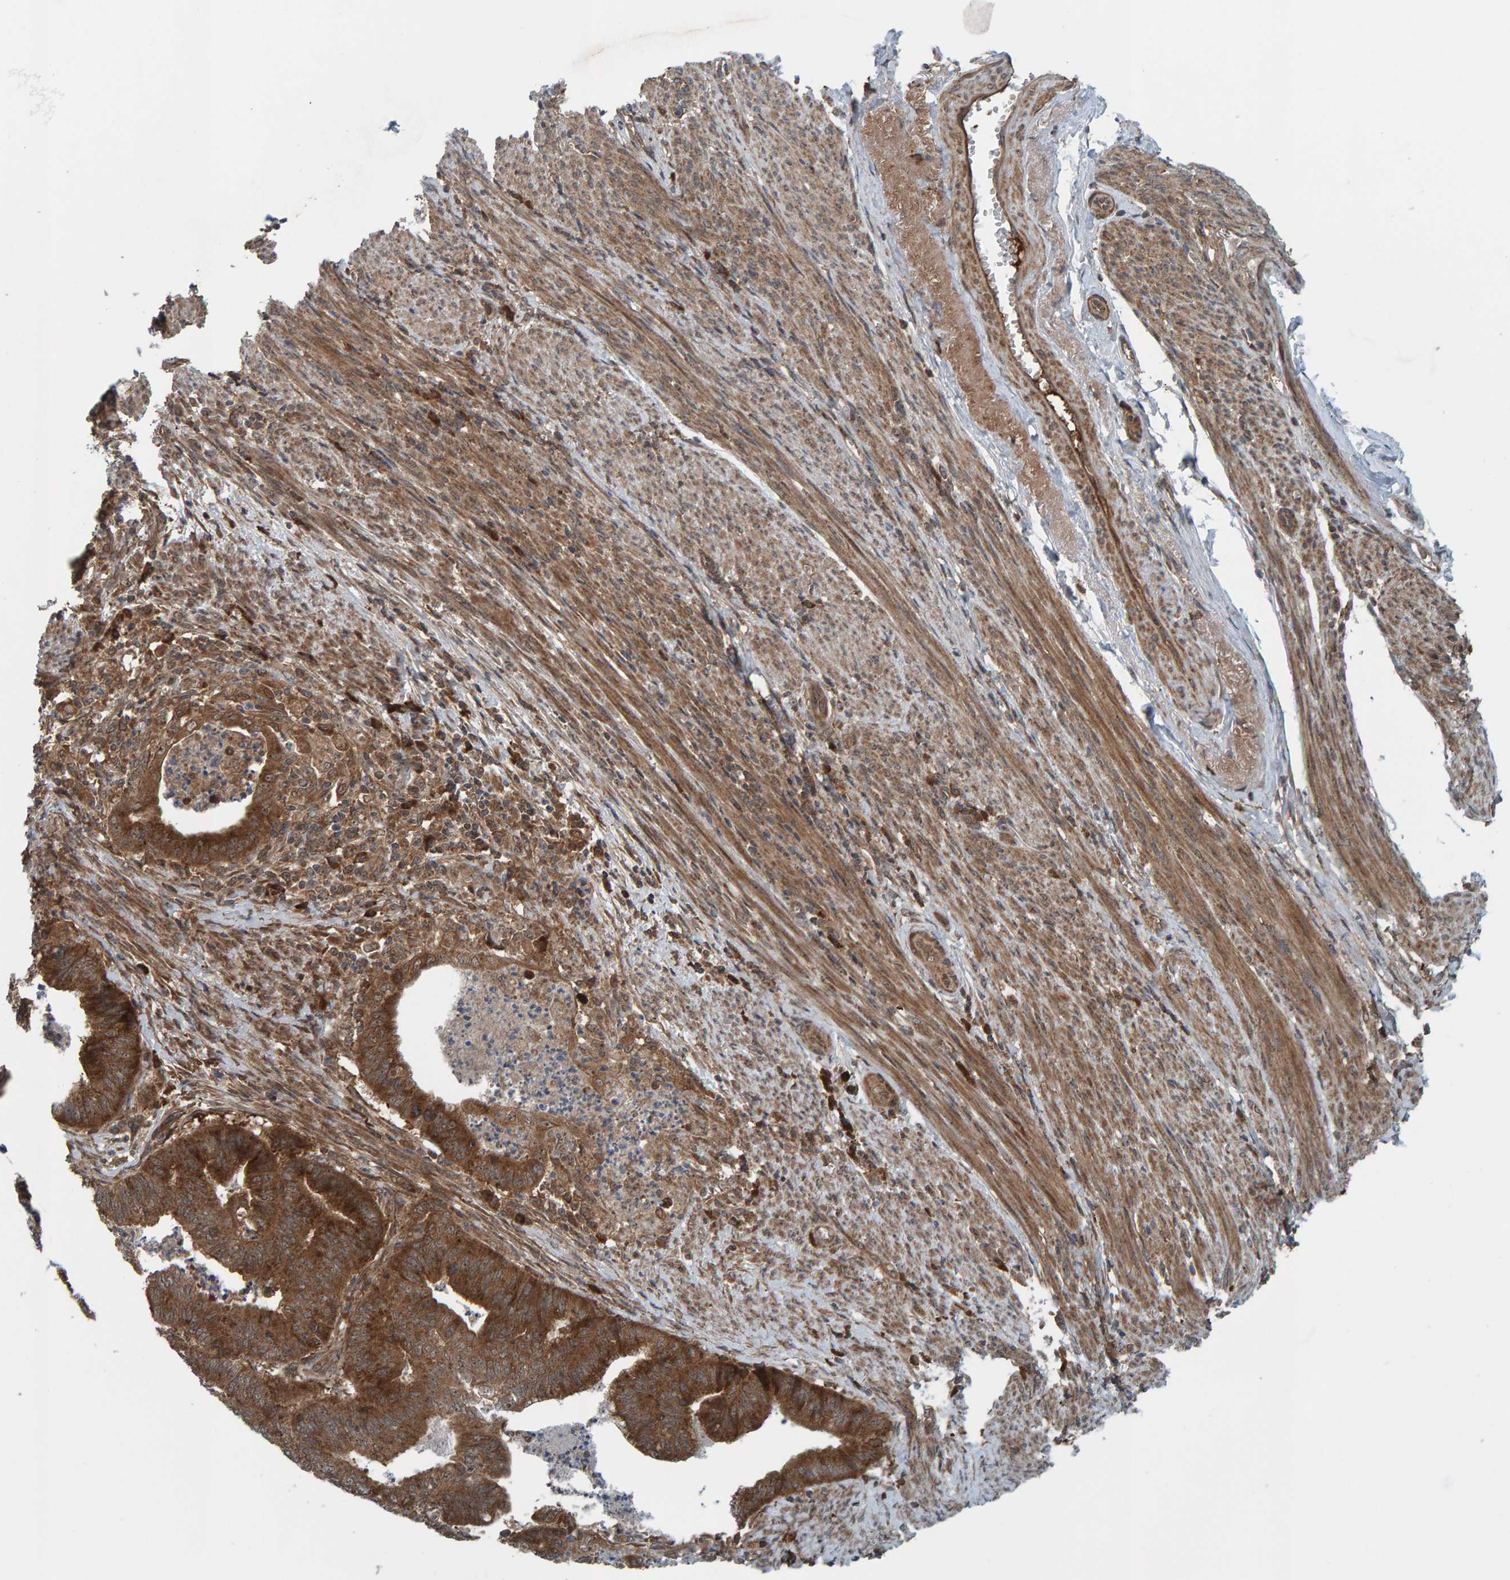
{"staining": {"intensity": "strong", "quantity": ">75%", "location": "cytoplasmic/membranous"}, "tissue": "endometrial cancer", "cell_type": "Tumor cells", "image_type": "cancer", "snomed": [{"axis": "morphology", "description": "Polyp, NOS"}, {"axis": "morphology", "description": "Adenocarcinoma, NOS"}, {"axis": "morphology", "description": "Adenoma, NOS"}, {"axis": "topography", "description": "Endometrium"}], "caption": "Immunohistochemistry (IHC) (DAB) staining of polyp (endometrial) demonstrates strong cytoplasmic/membranous protein expression in approximately >75% of tumor cells.", "gene": "CUEDC1", "patient": {"sex": "female", "age": 79}}